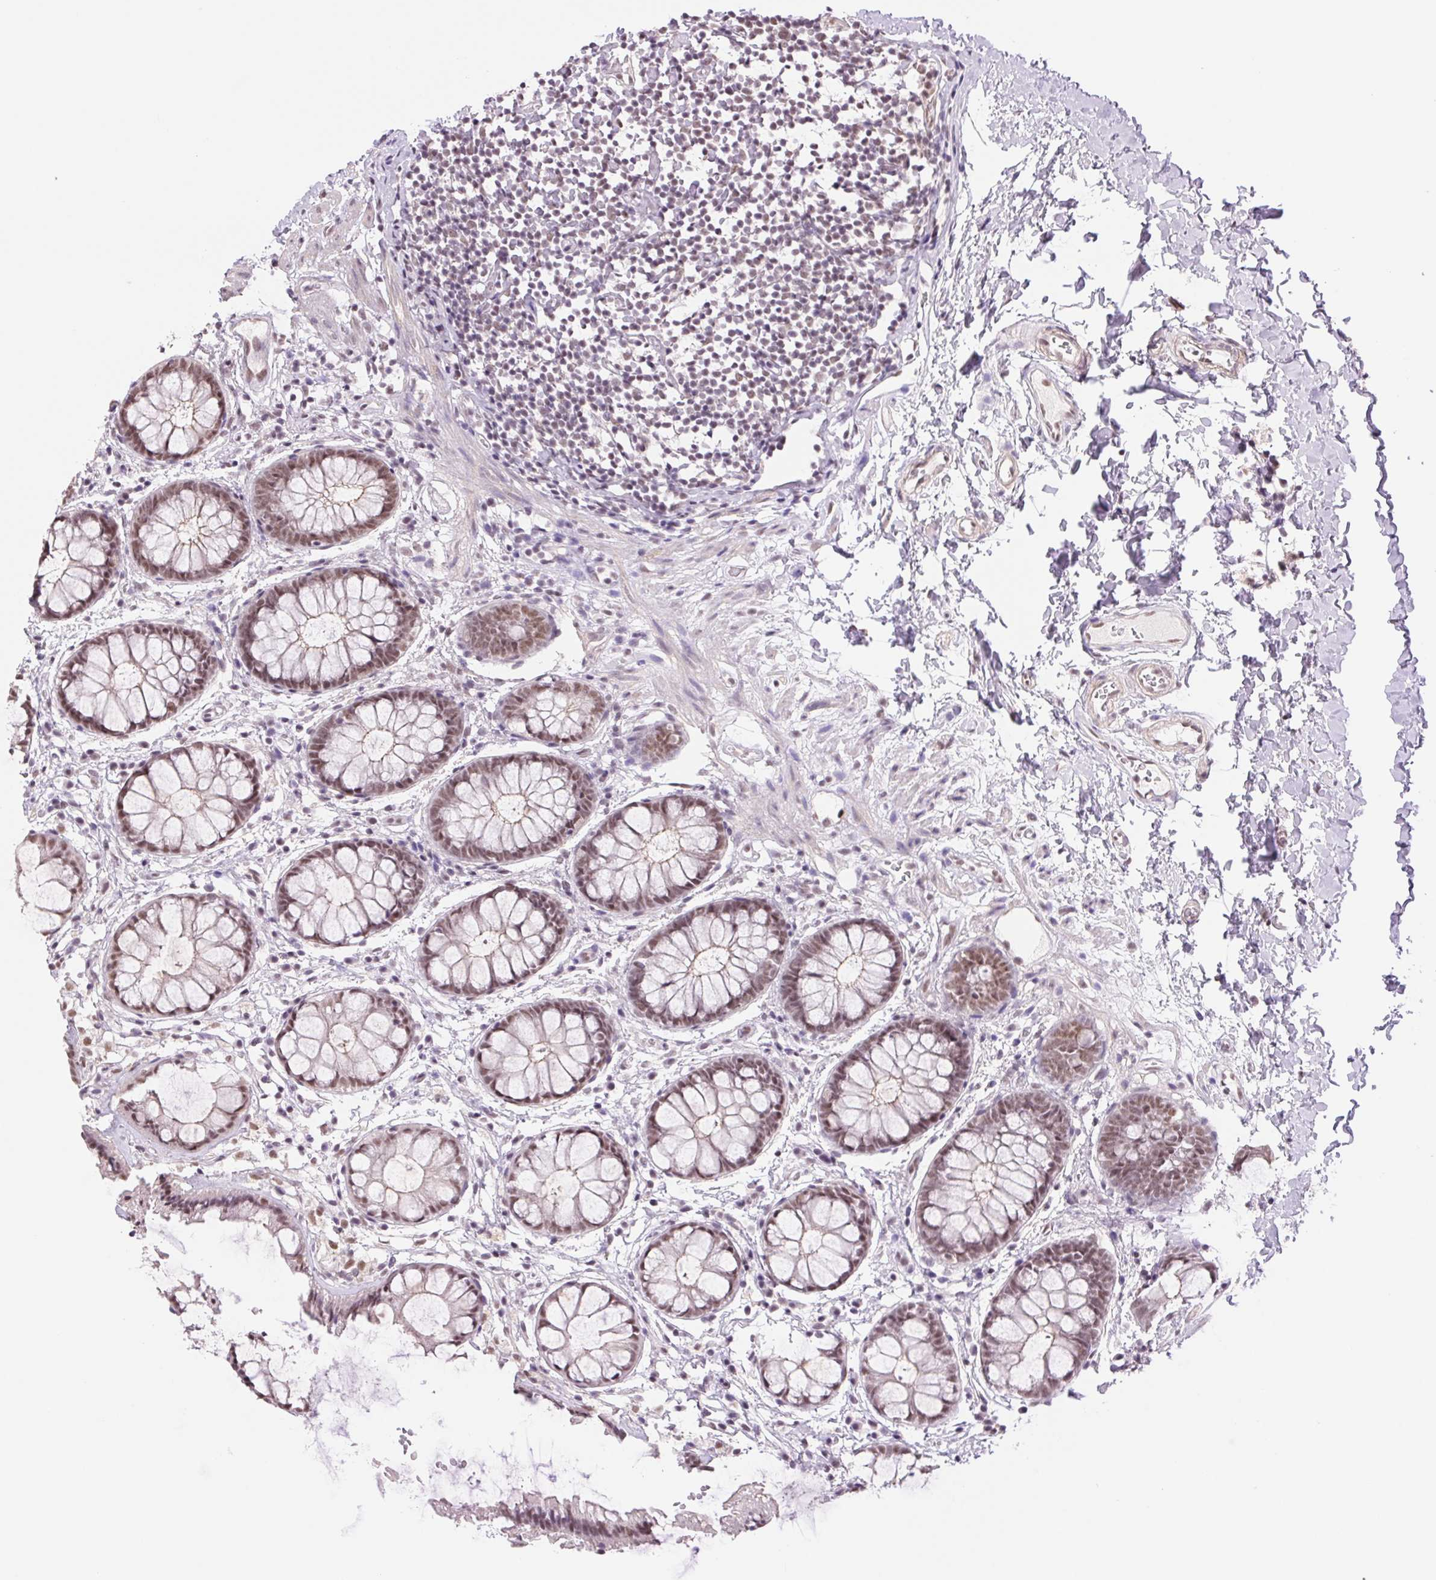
{"staining": {"intensity": "weak", "quantity": ">75%", "location": "nuclear"}, "tissue": "rectum", "cell_type": "Glandular cells", "image_type": "normal", "snomed": [{"axis": "morphology", "description": "Normal tissue, NOS"}, {"axis": "topography", "description": "Rectum"}], "caption": "DAB immunohistochemical staining of normal human rectum reveals weak nuclear protein staining in about >75% of glandular cells.", "gene": "RPRD1B", "patient": {"sex": "female", "age": 62}}